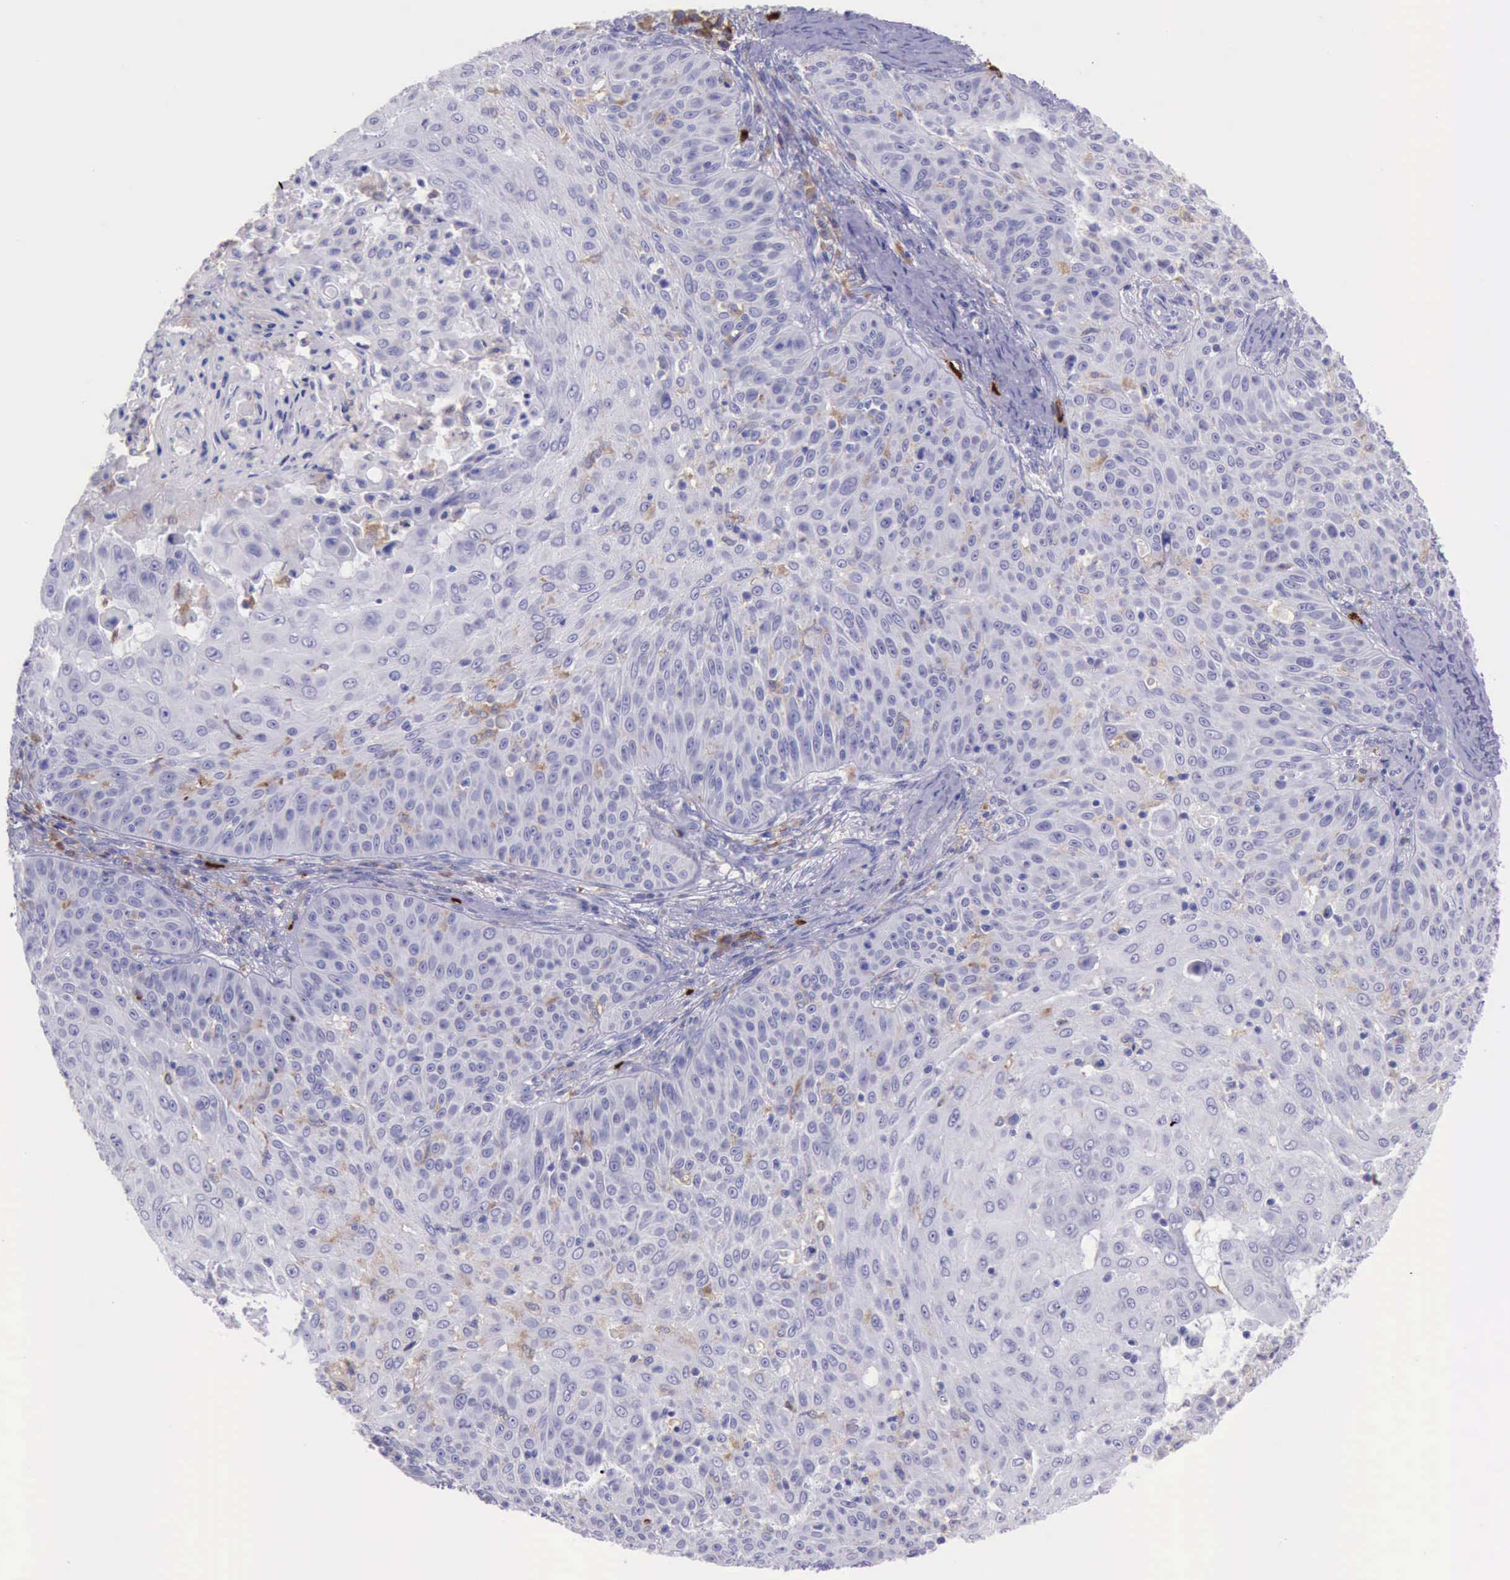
{"staining": {"intensity": "weak", "quantity": "<25%", "location": "cytoplasmic/membranous"}, "tissue": "skin cancer", "cell_type": "Tumor cells", "image_type": "cancer", "snomed": [{"axis": "morphology", "description": "Squamous cell carcinoma, NOS"}, {"axis": "topography", "description": "Skin"}], "caption": "Tumor cells are negative for brown protein staining in skin cancer.", "gene": "BTK", "patient": {"sex": "male", "age": 82}}